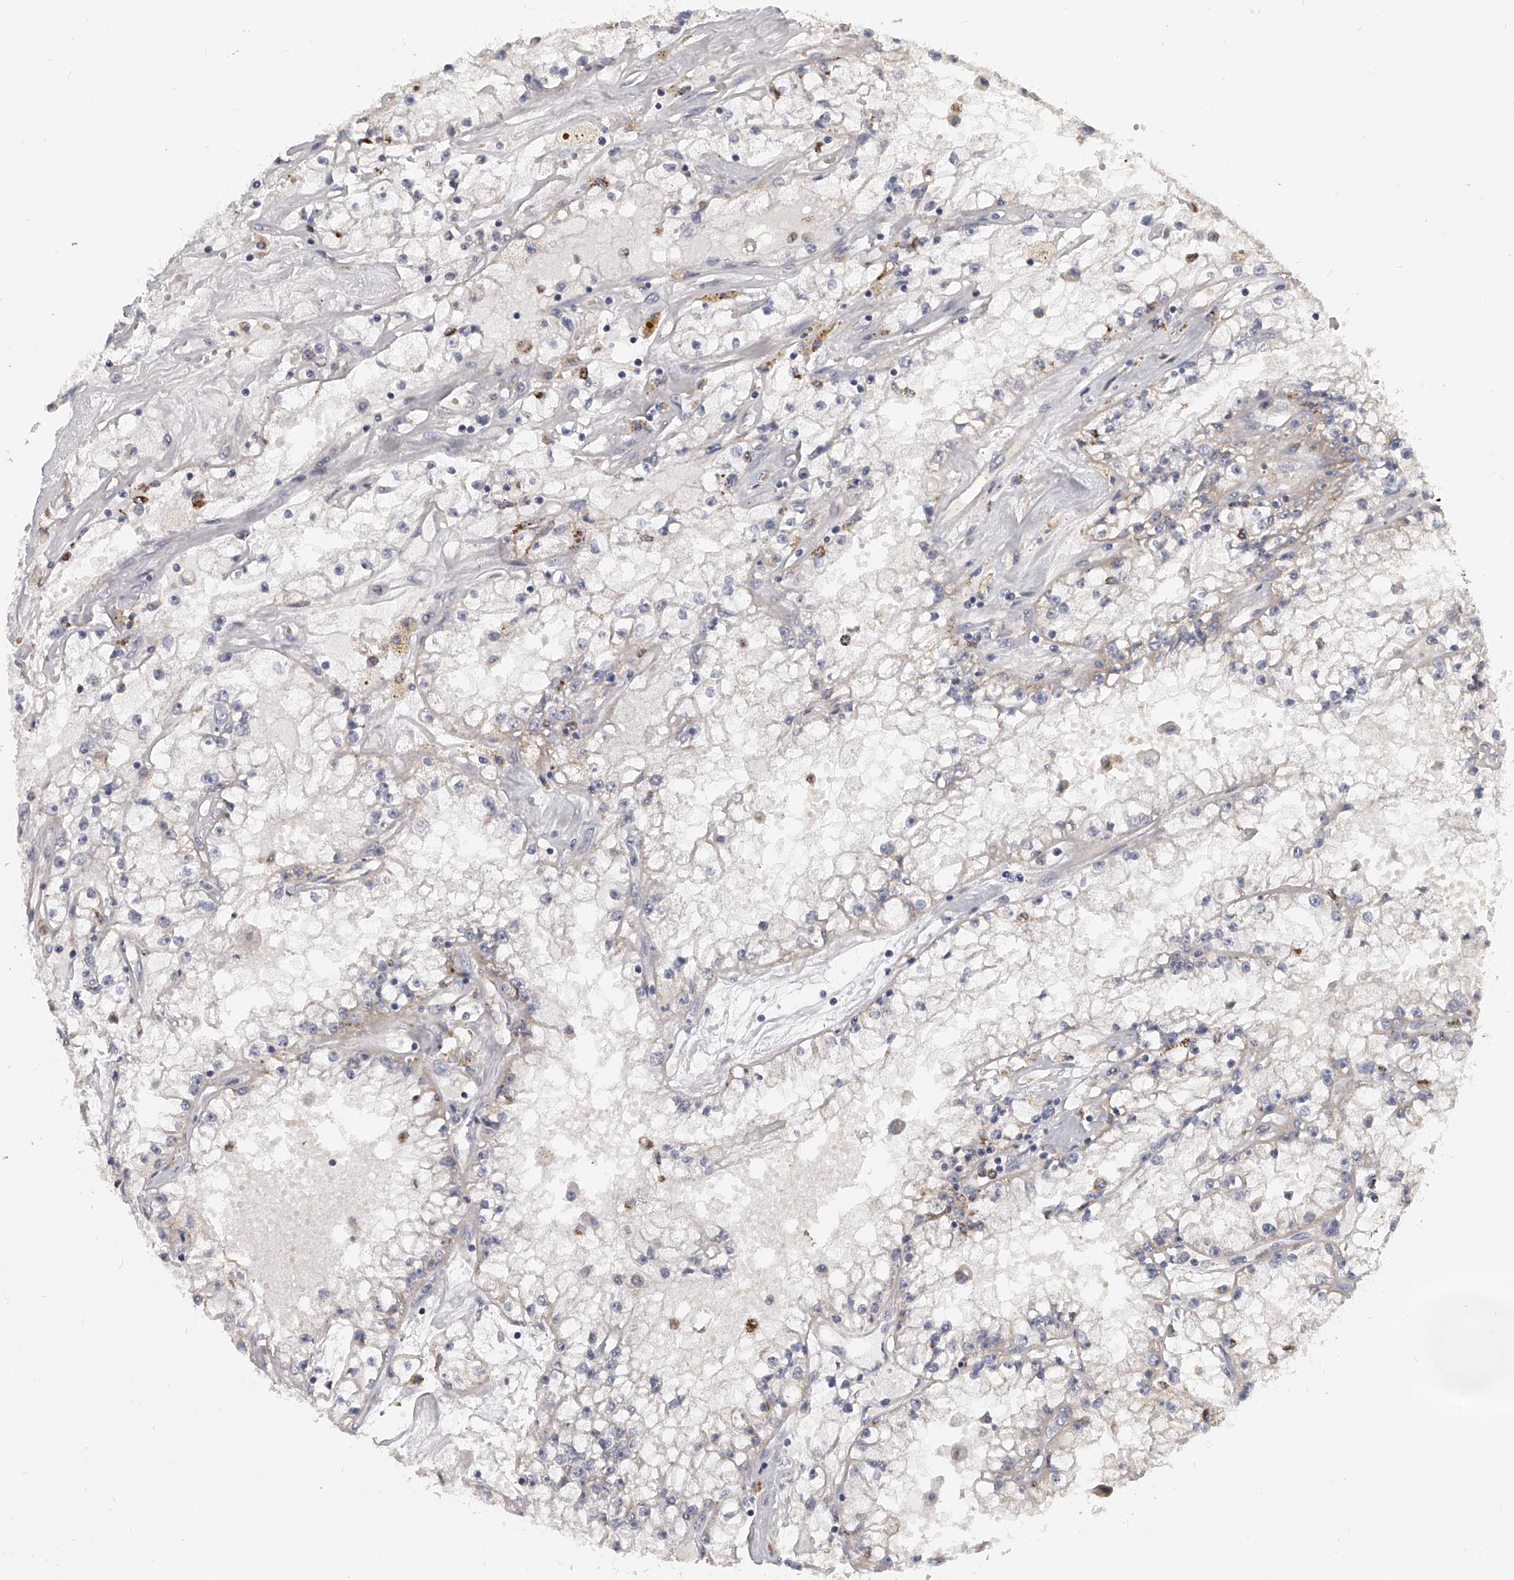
{"staining": {"intensity": "negative", "quantity": "none", "location": "none"}, "tissue": "renal cancer", "cell_type": "Tumor cells", "image_type": "cancer", "snomed": [{"axis": "morphology", "description": "Adenocarcinoma, NOS"}, {"axis": "topography", "description": "Kidney"}], "caption": "Human renal cancer stained for a protein using immunohistochemistry shows no expression in tumor cells.", "gene": "KLHL7", "patient": {"sex": "male", "age": 56}}